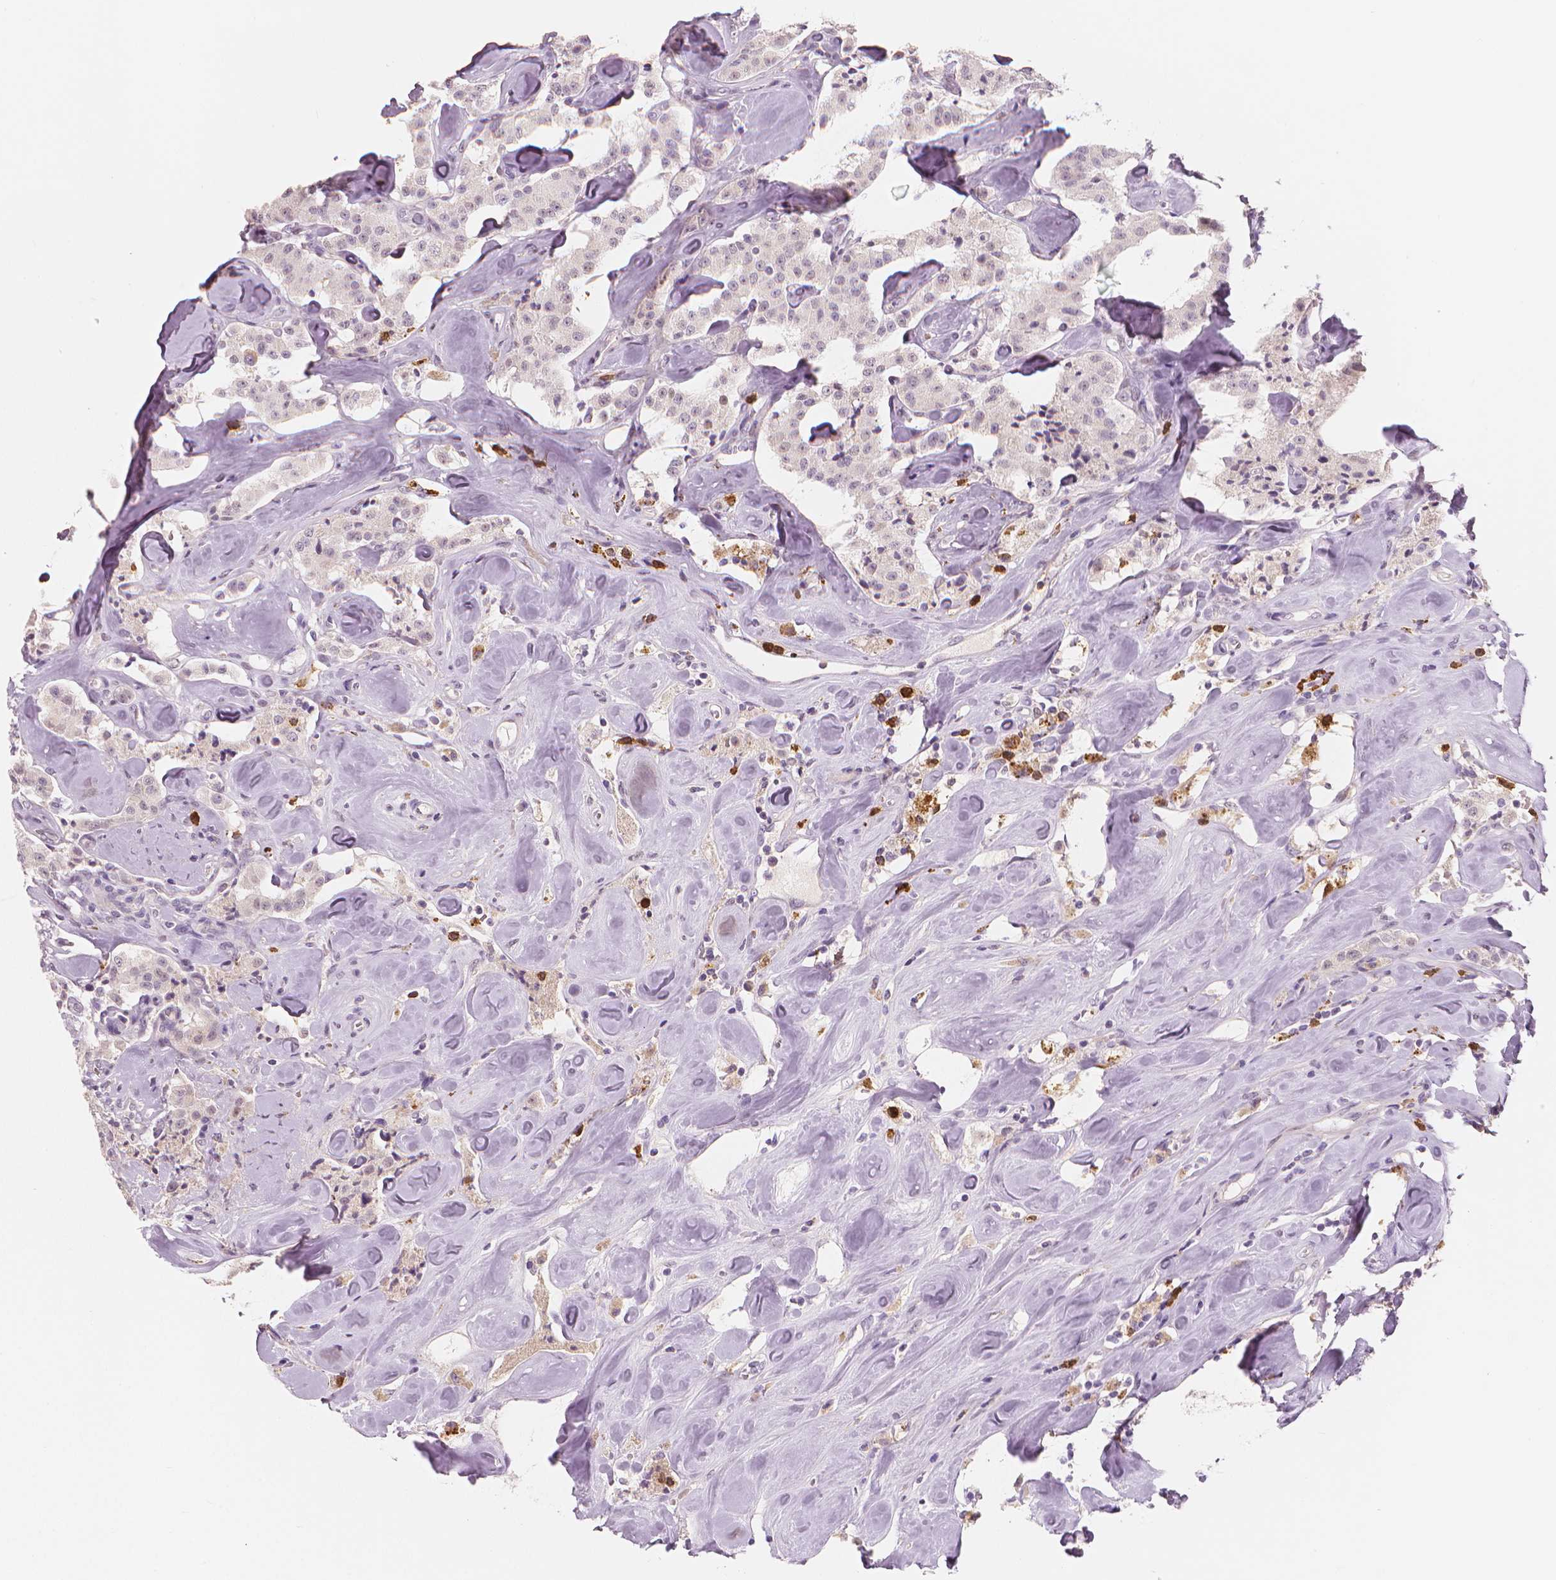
{"staining": {"intensity": "negative", "quantity": "none", "location": "none"}, "tissue": "carcinoid", "cell_type": "Tumor cells", "image_type": "cancer", "snomed": [{"axis": "morphology", "description": "Carcinoid, malignant, NOS"}, {"axis": "topography", "description": "Pancreas"}], "caption": "DAB (3,3'-diaminobenzidine) immunohistochemical staining of human carcinoid exhibits no significant staining in tumor cells.", "gene": "RNASE7", "patient": {"sex": "male", "age": 41}}